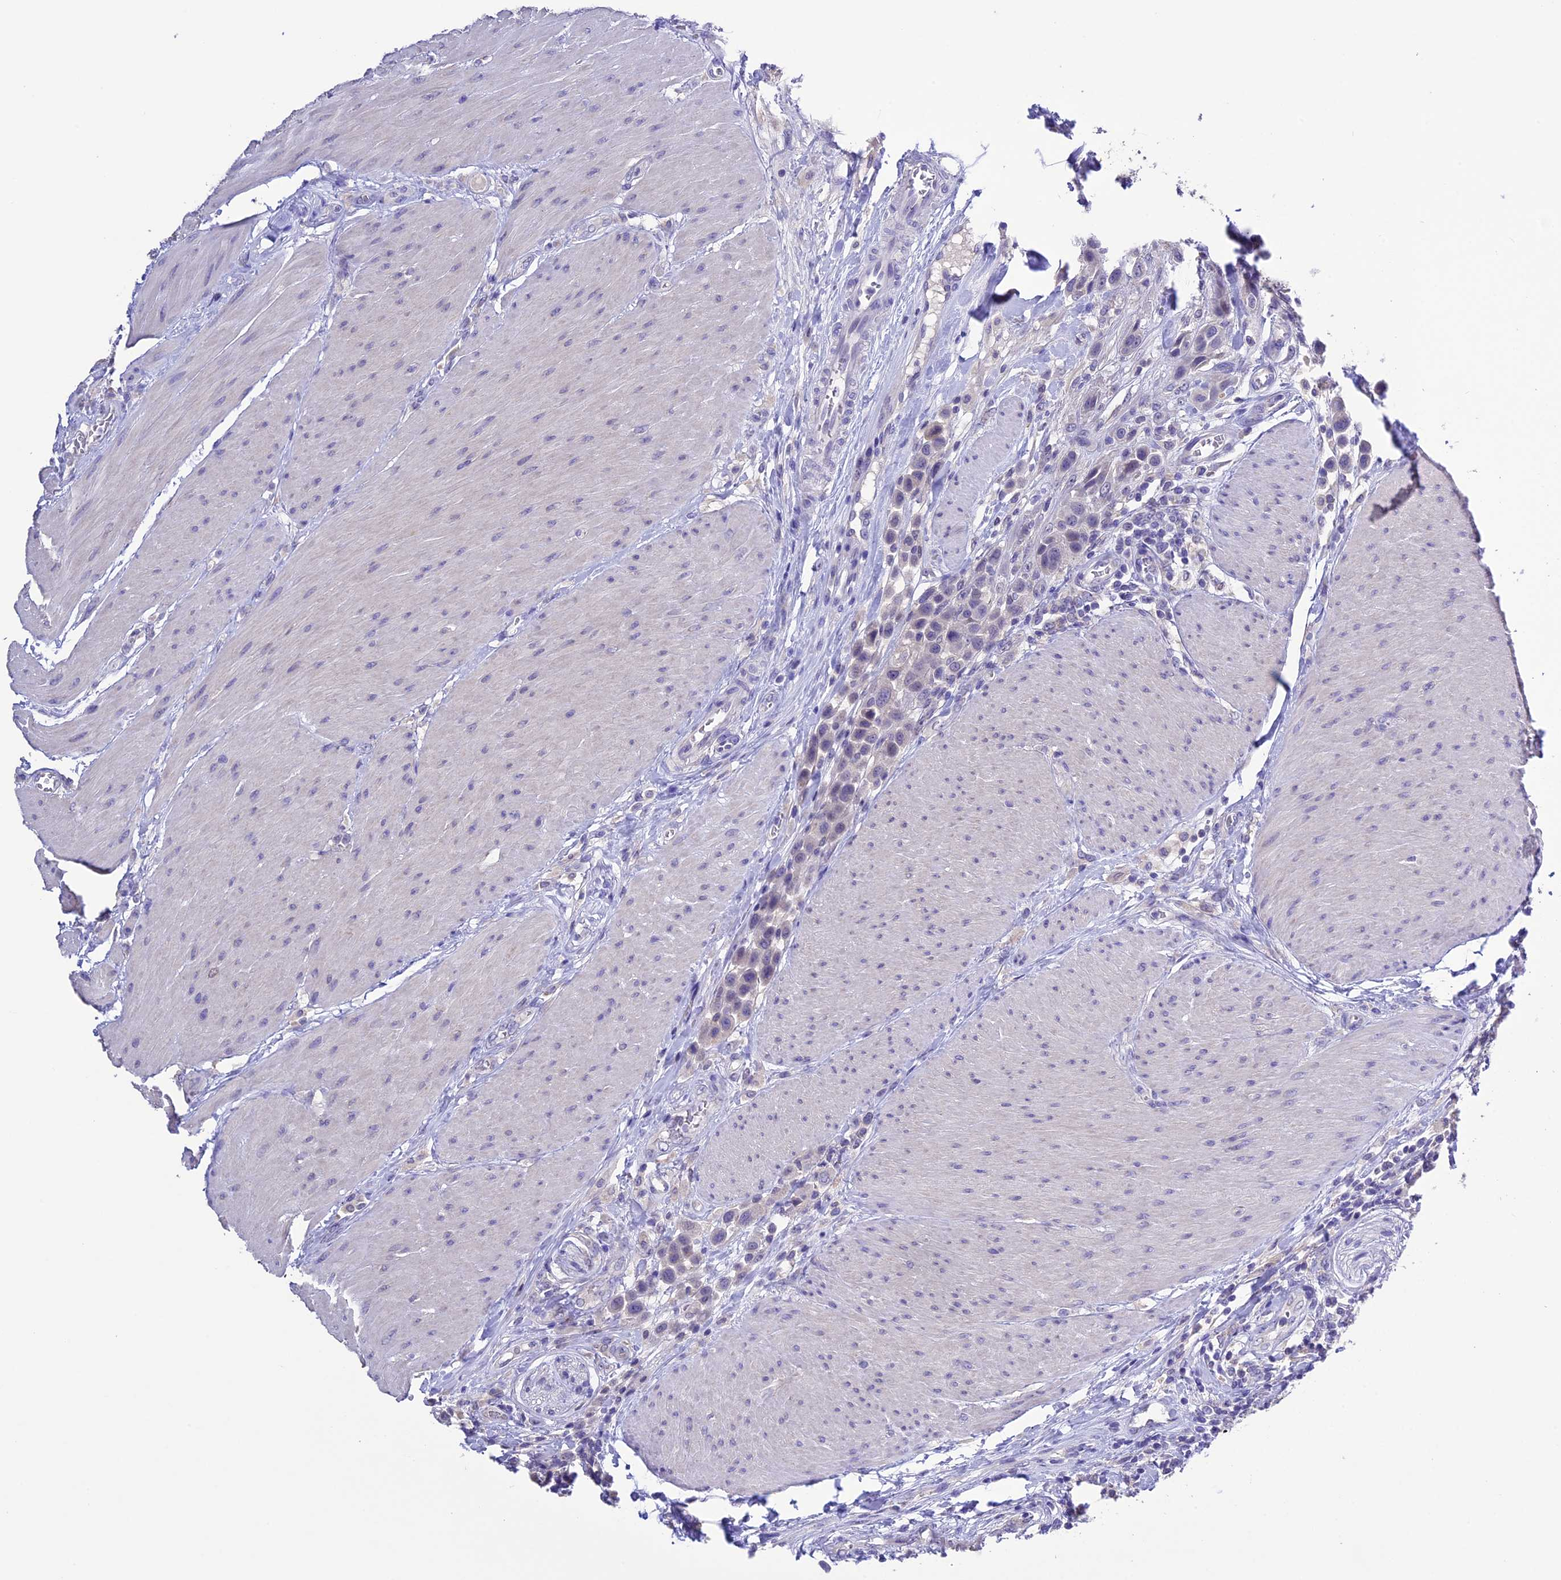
{"staining": {"intensity": "negative", "quantity": "none", "location": "none"}, "tissue": "urothelial cancer", "cell_type": "Tumor cells", "image_type": "cancer", "snomed": [{"axis": "morphology", "description": "Urothelial carcinoma, High grade"}, {"axis": "topography", "description": "Urinary bladder"}], "caption": "This photomicrograph is of urothelial carcinoma (high-grade) stained with immunohistochemistry (IHC) to label a protein in brown with the nuclei are counter-stained blue. There is no staining in tumor cells.", "gene": "DIS3L", "patient": {"sex": "male", "age": 50}}